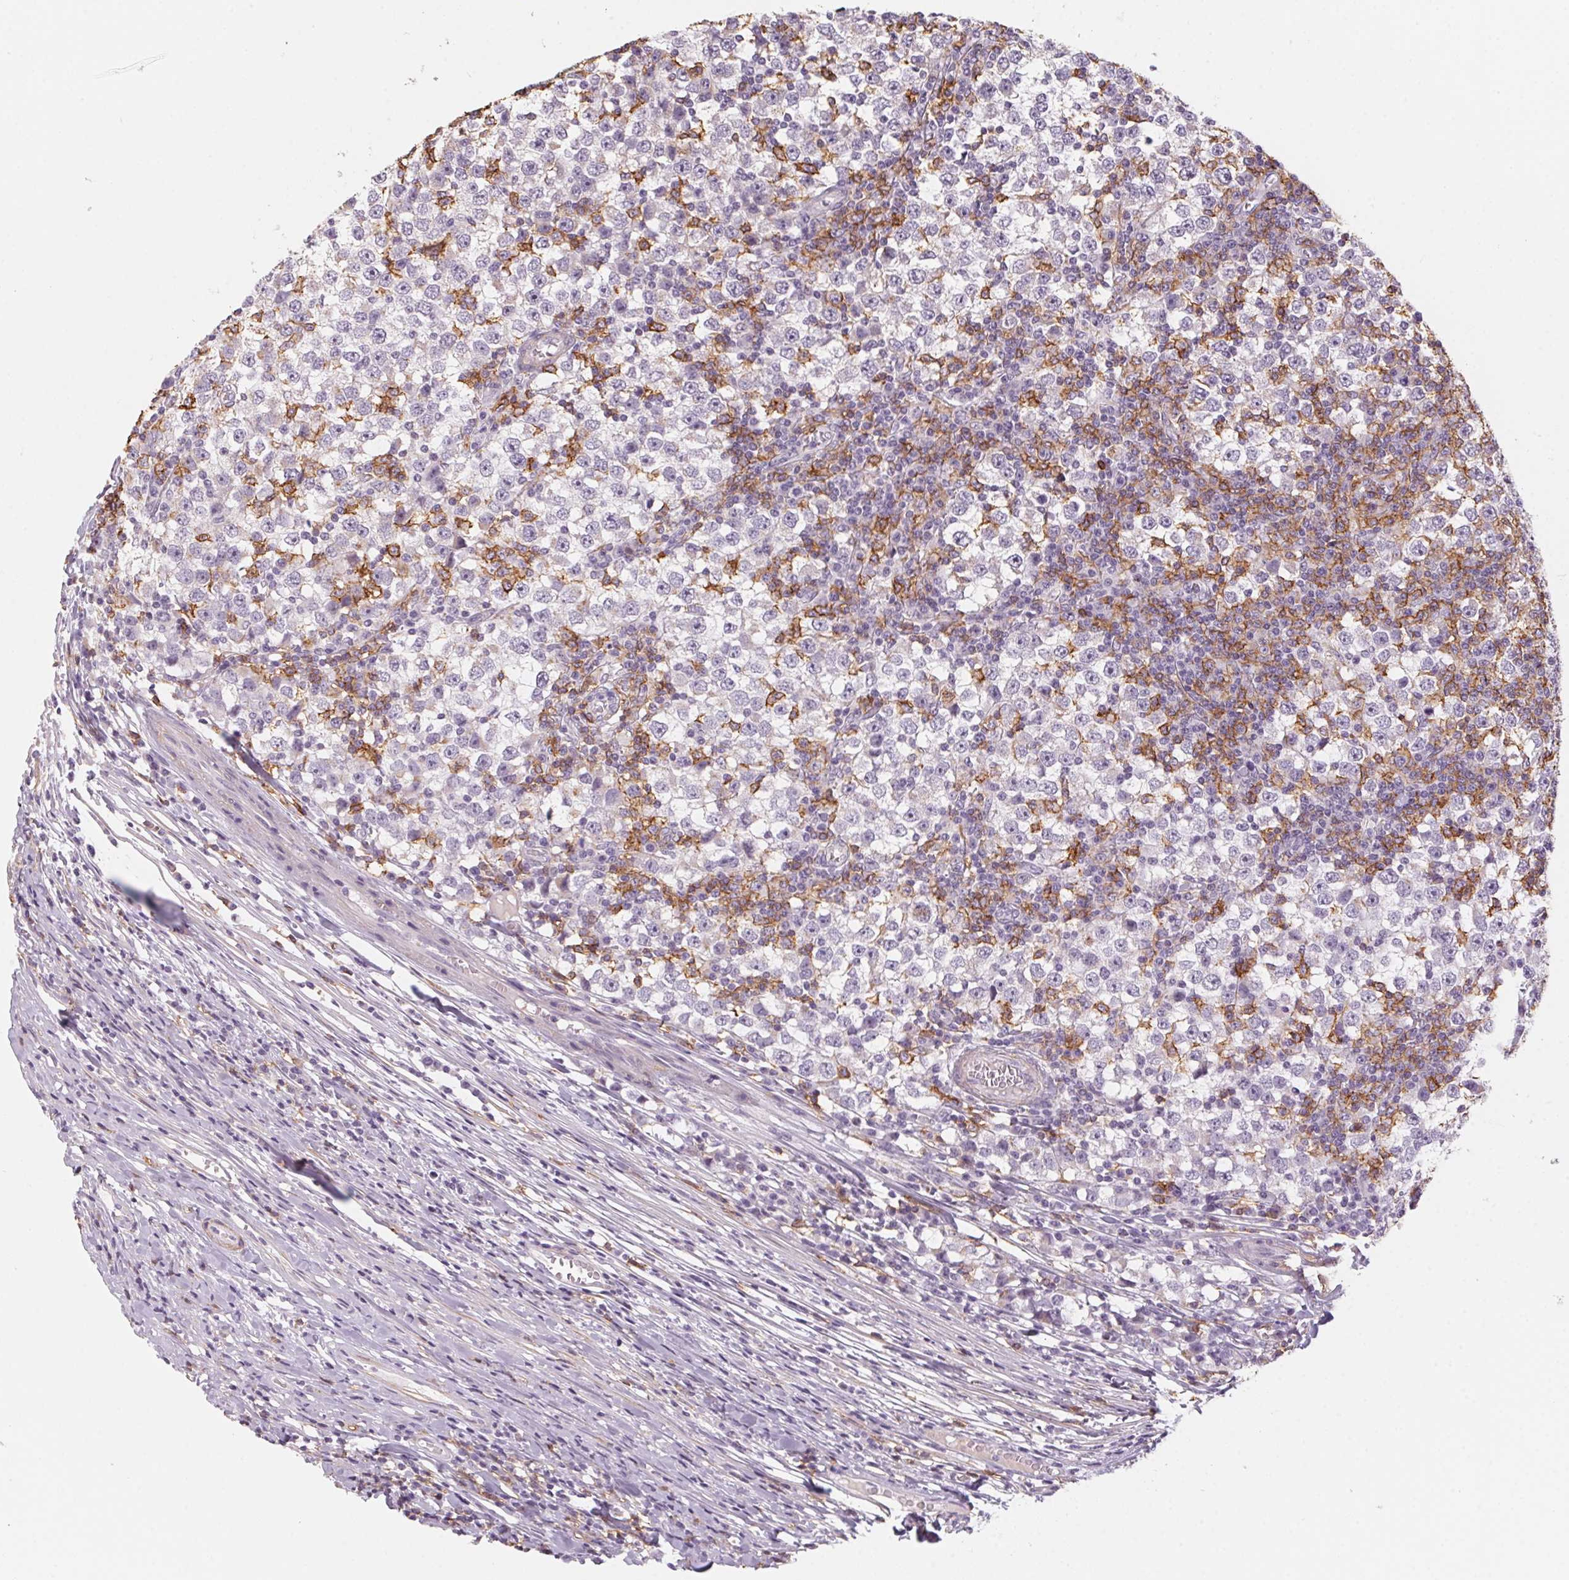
{"staining": {"intensity": "moderate", "quantity": "<25%", "location": "cytoplasmic/membranous"}, "tissue": "testis cancer", "cell_type": "Tumor cells", "image_type": "cancer", "snomed": [{"axis": "morphology", "description": "Seminoma, NOS"}, {"axis": "topography", "description": "Testis"}], "caption": "This histopathology image exhibits seminoma (testis) stained with IHC to label a protein in brown. The cytoplasmic/membranous of tumor cells show moderate positivity for the protein. Nuclei are counter-stained blue.", "gene": "PRPH", "patient": {"sex": "male", "age": 65}}